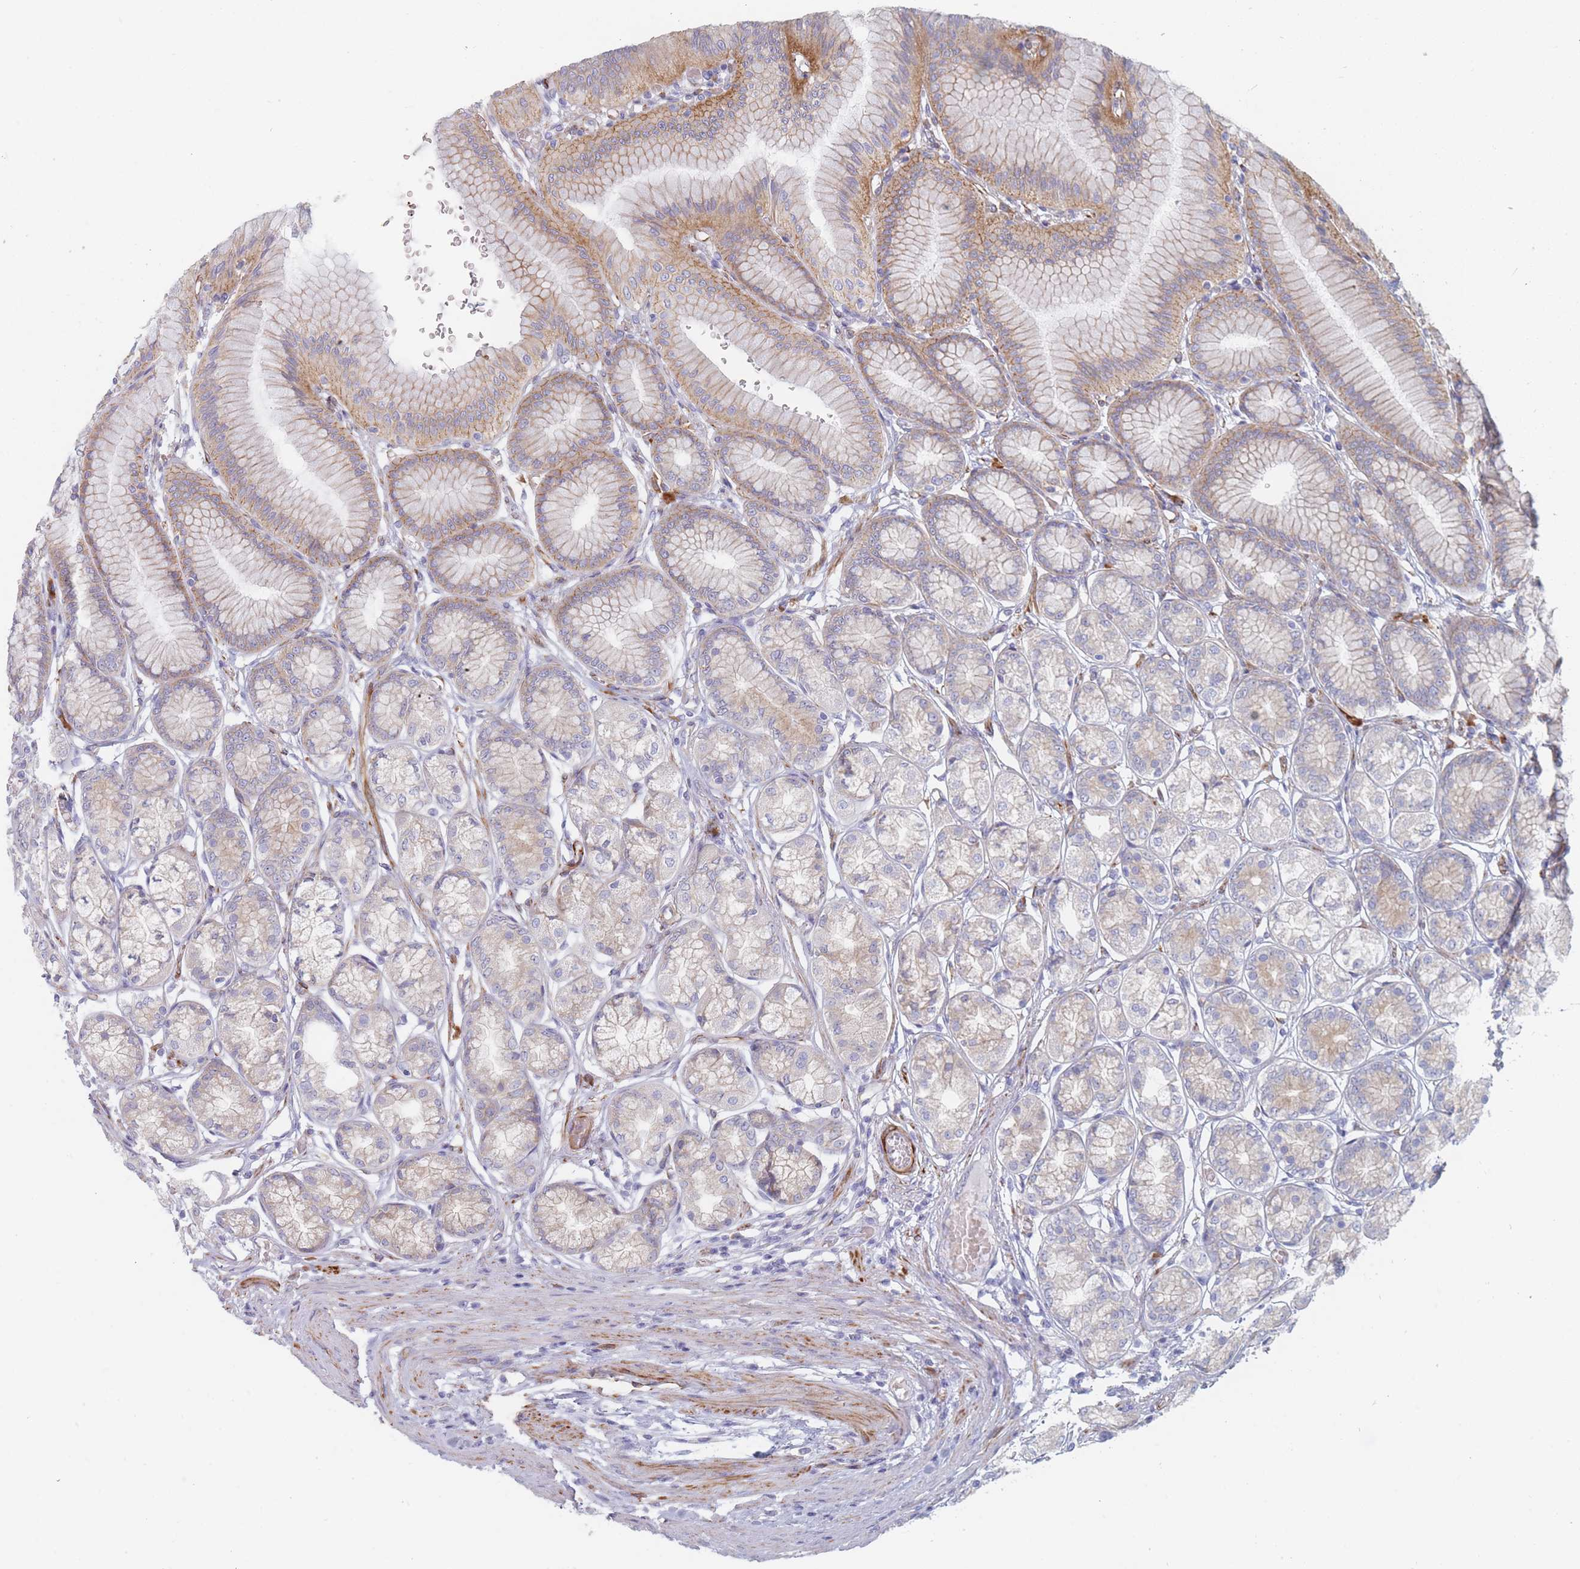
{"staining": {"intensity": "moderate", "quantity": "25%-75%", "location": "cytoplasmic/membranous"}, "tissue": "stomach", "cell_type": "Glandular cells", "image_type": "normal", "snomed": [{"axis": "morphology", "description": "Normal tissue, NOS"}, {"axis": "morphology", "description": "Adenocarcinoma, NOS"}, {"axis": "morphology", "description": "Adenocarcinoma, High grade"}, {"axis": "topography", "description": "Stomach, upper"}, {"axis": "topography", "description": "Stomach"}], "caption": "IHC staining of normal stomach, which shows medium levels of moderate cytoplasmic/membranous staining in approximately 25%-75% of glandular cells indicating moderate cytoplasmic/membranous protein staining. The staining was performed using DAB (brown) for protein detection and nuclei were counterstained in hematoxylin (blue).", "gene": "ERBIN", "patient": {"sex": "female", "age": 65}}